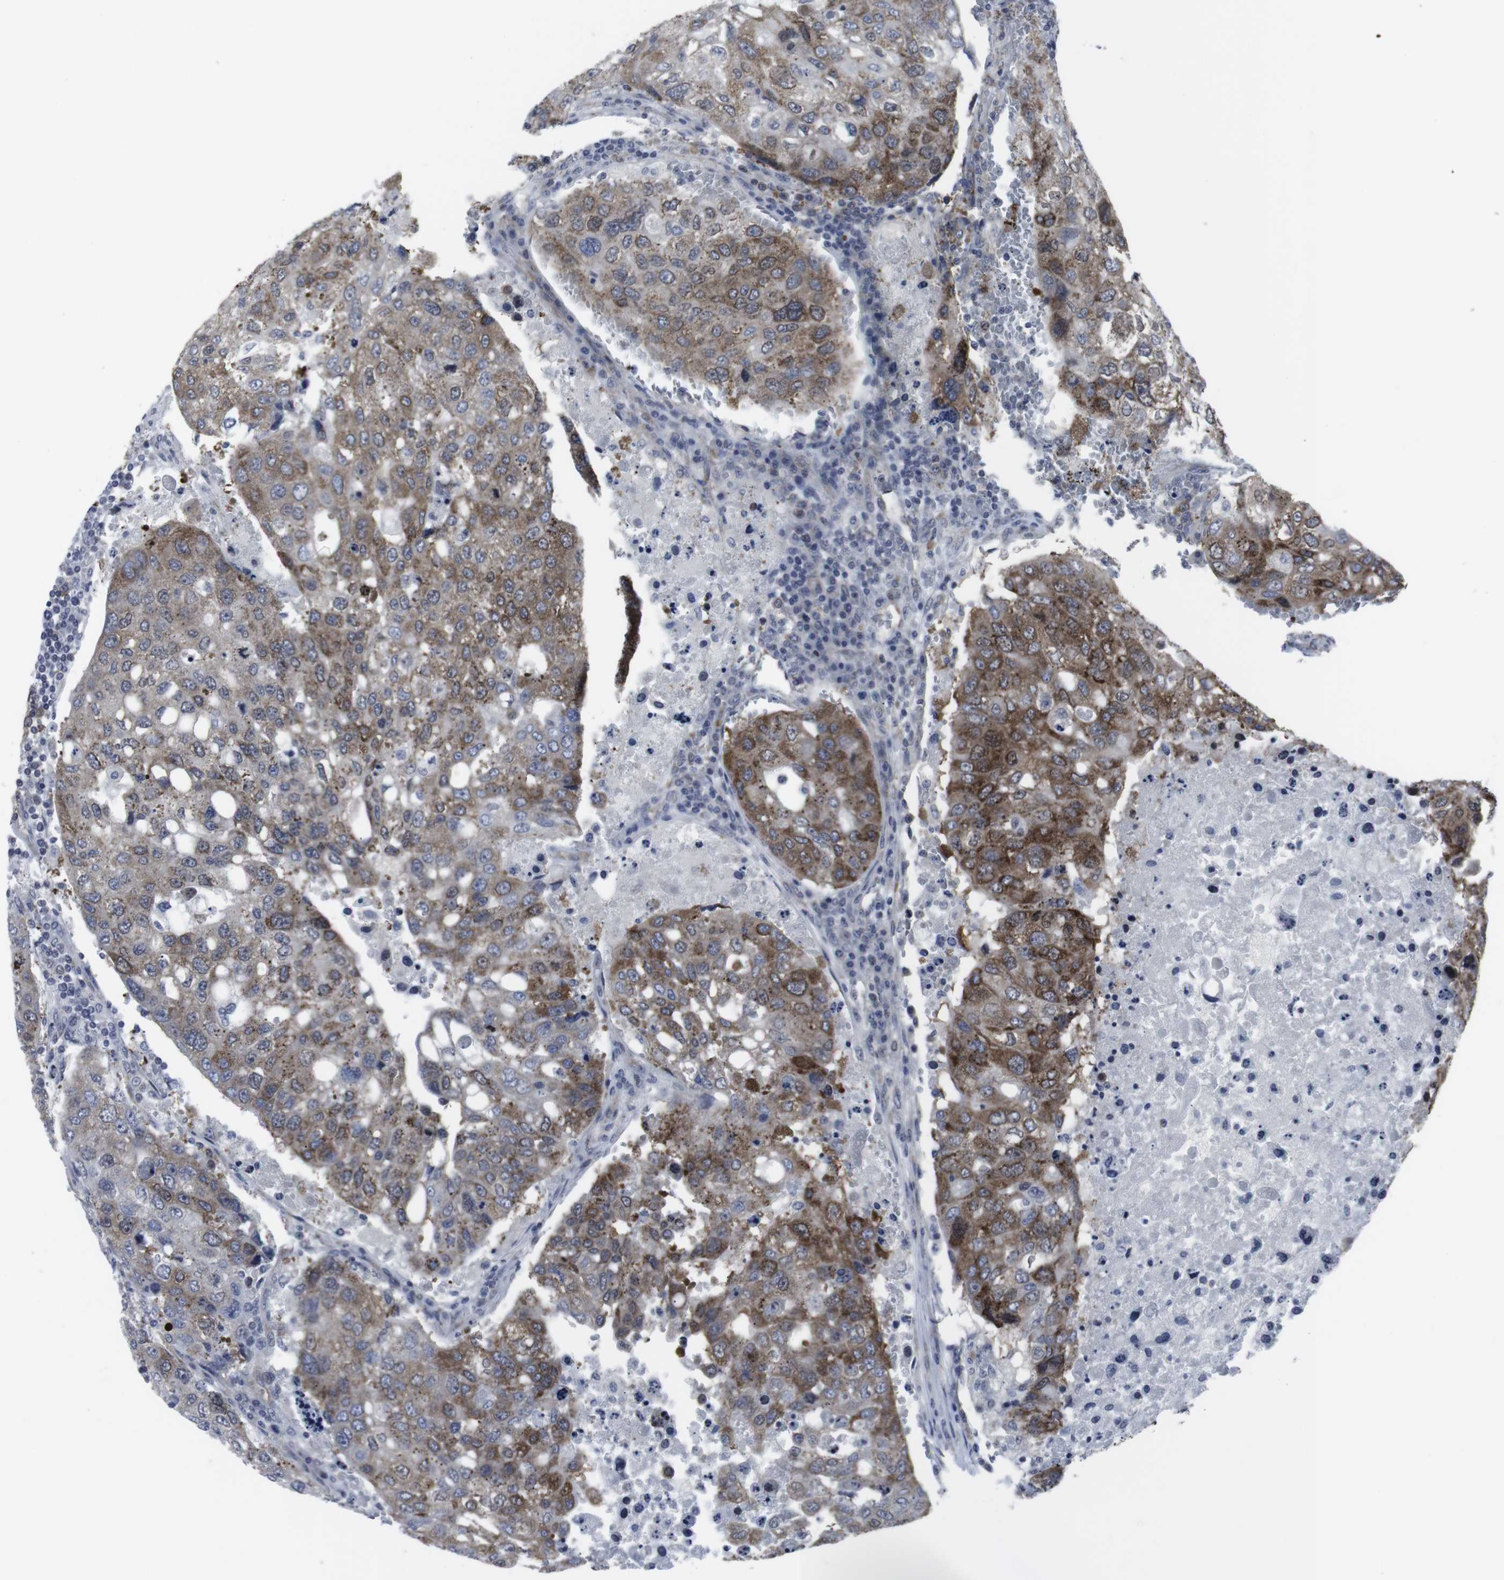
{"staining": {"intensity": "moderate", "quantity": ">75%", "location": "cytoplasmic/membranous"}, "tissue": "urothelial cancer", "cell_type": "Tumor cells", "image_type": "cancer", "snomed": [{"axis": "morphology", "description": "Urothelial carcinoma, High grade"}, {"axis": "topography", "description": "Lymph node"}, {"axis": "topography", "description": "Urinary bladder"}], "caption": "Moderate cytoplasmic/membranous protein staining is appreciated in approximately >75% of tumor cells in urothelial carcinoma (high-grade). (brown staining indicates protein expression, while blue staining denotes nuclei).", "gene": "GEMIN2", "patient": {"sex": "male", "age": 51}}